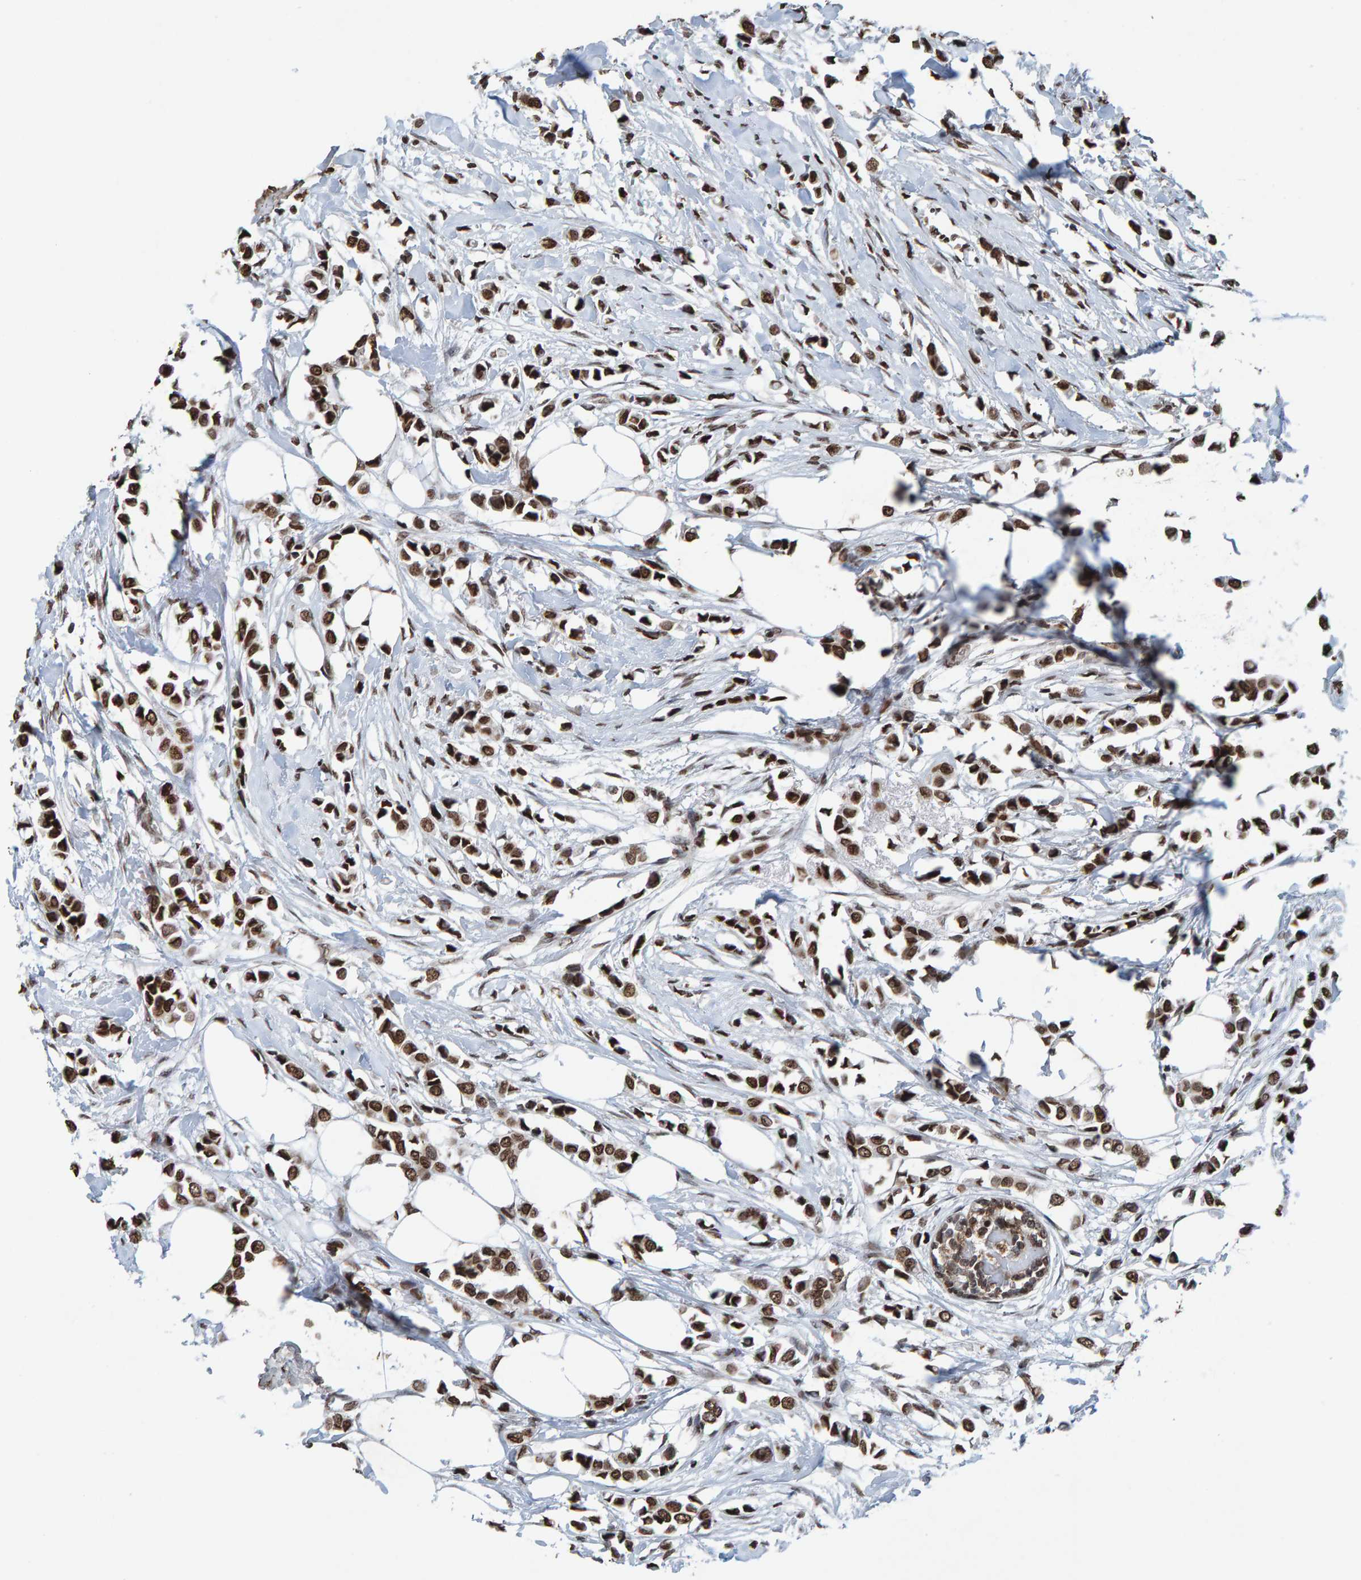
{"staining": {"intensity": "strong", "quantity": ">75%", "location": "nuclear"}, "tissue": "breast cancer", "cell_type": "Tumor cells", "image_type": "cancer", "snomed": [{"axis": "morphology", "description": "Lobular carcinoma"}, {"axis": "topography", "description": "Breast"}], "caption": "A brown stain labels strong nuclear expression of a protein in breast lobular carcinoma tumor cells. (DAB IHC, brown staining for protein, blue staining for nuclei).", "gene": "H2AZ1", "patient": {"sex": "female", "age": 51}}